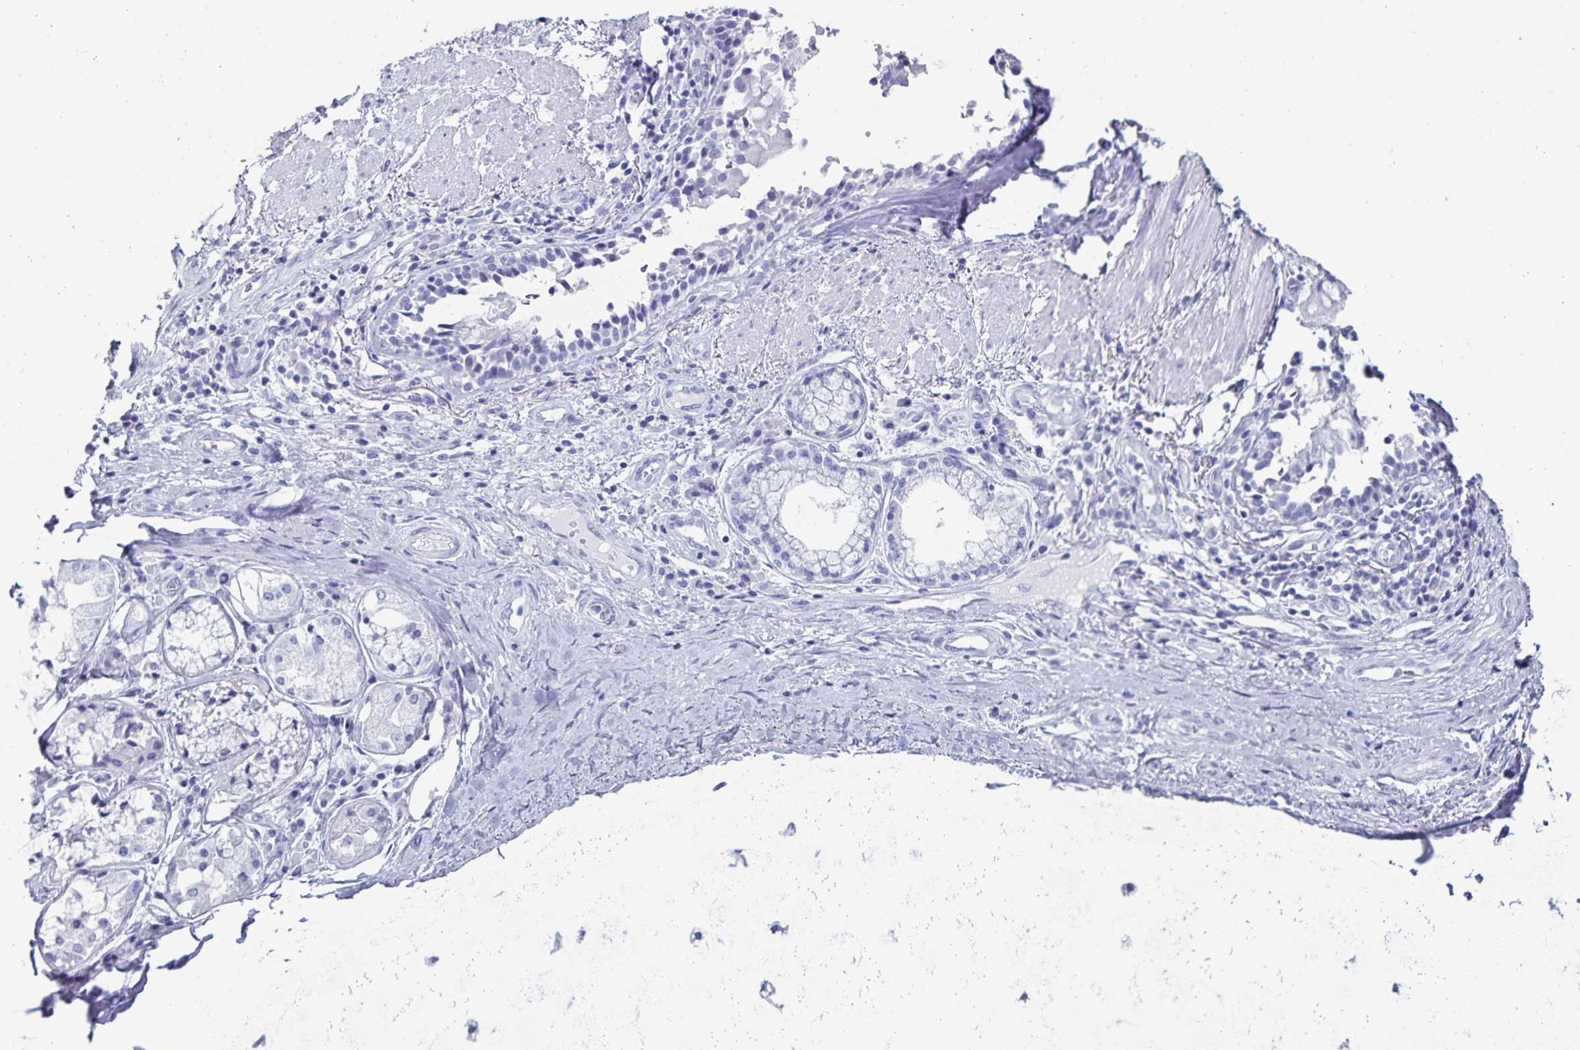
{"staining": {"intensity": "negative", "quantity": "none", "location": "none"}, "tissue": "adipose tissue", "cell_type": "Adipocytes", "image_type": "normal", "snomed": [{"axis": "morphology", "description": "Normal tissue, NOS"}, {"axis": "topography", "description": "Cartilage tissue"}, {"axis": "topography", "description": "Bronchus"}], "caption": "DAB (3,3'-diaminobenzidine) immunohistochemical staining of unremarkable human adipose tissue reveals no significant expression in adipocytes. (Stains: DAB immunohistochemistry with hematoxylin counter stain, Microscopy: brightfield microscopy at high magnification).", "gene": "C19orf73", "patient": {"sex": "male", "age": 64}}